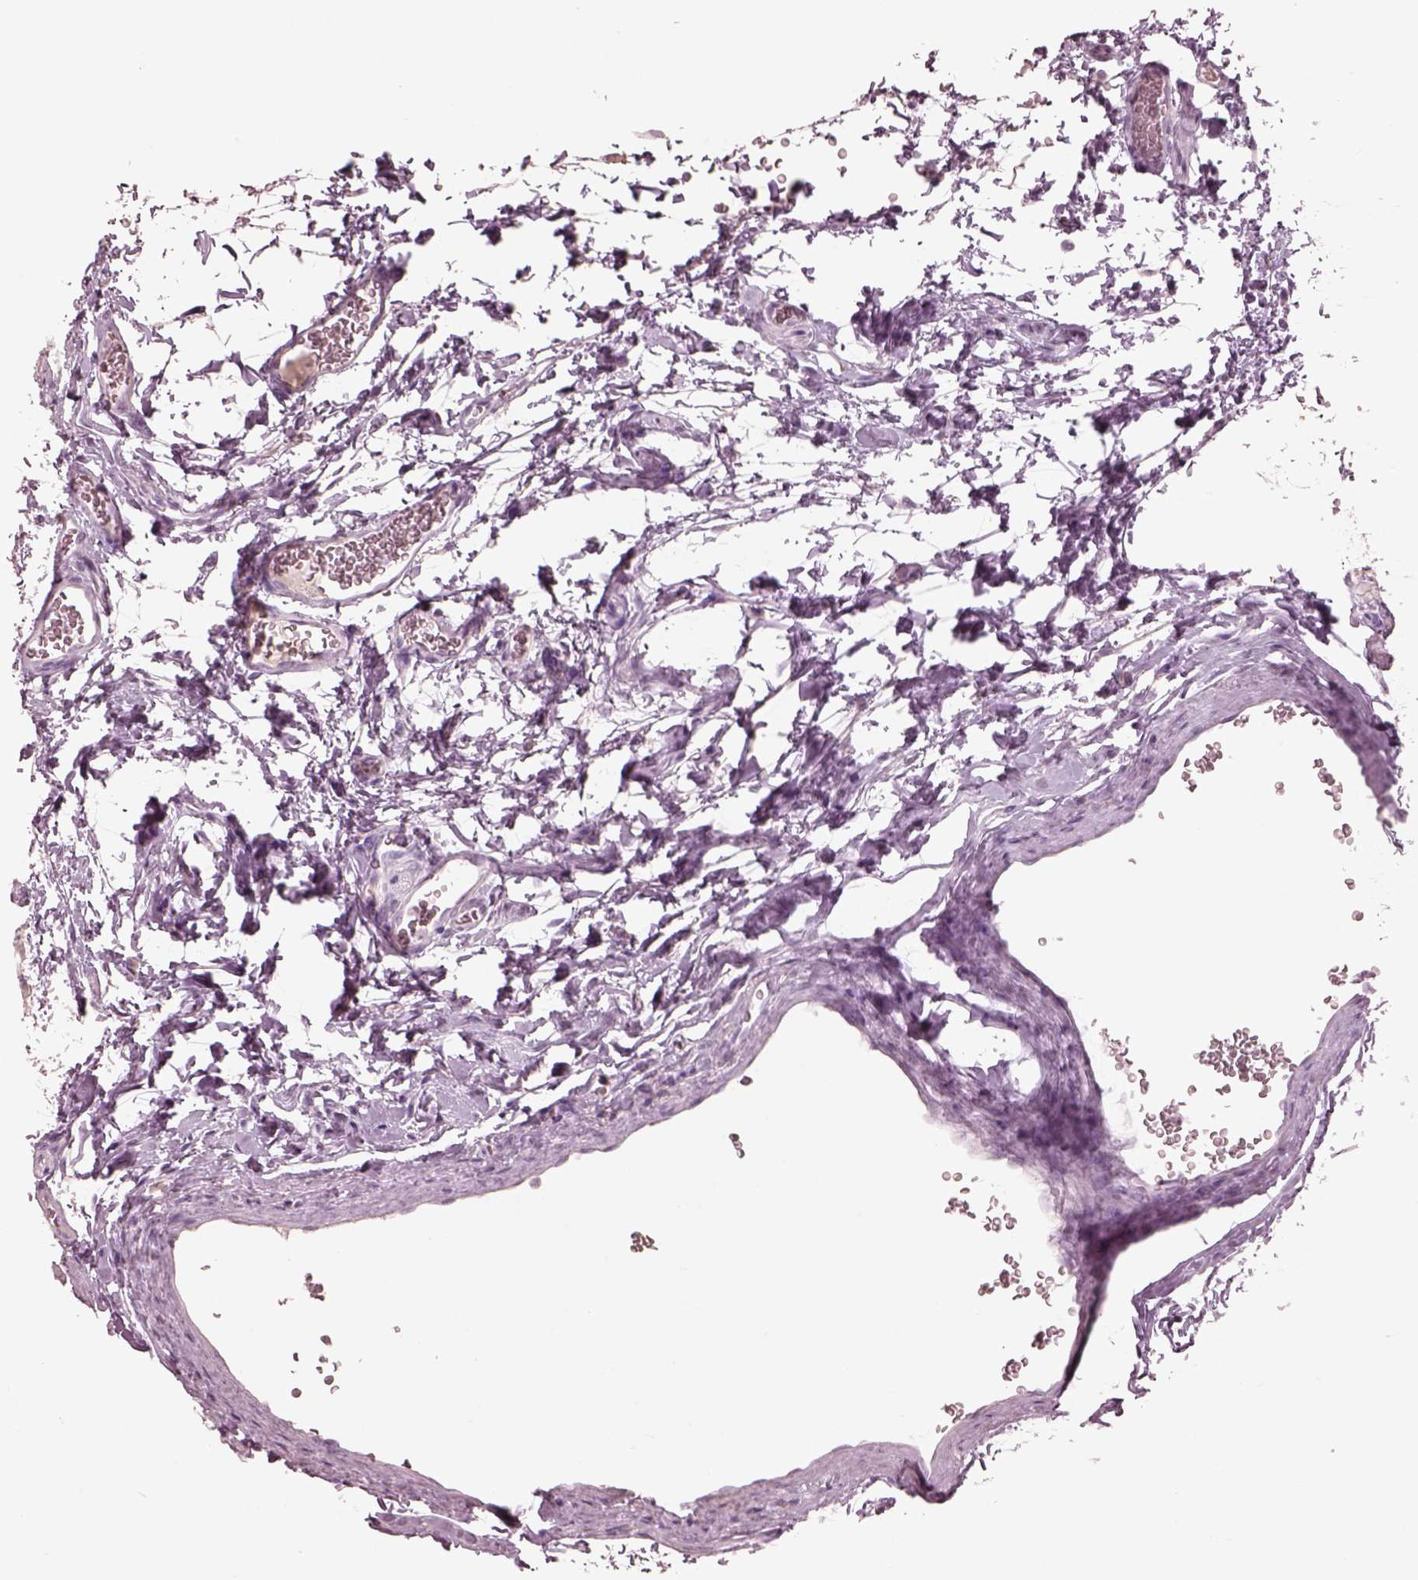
{"staining": {"intensity": "negative", "quantity": "none", "location": "none"}, "tissue": "stomach", "cell_type": "Glandular cells", "image_type": "normal", "snomed": [{"axis": "morphology", "description": "Normal tissue, NOS"}, {"axis": "morphology", "description": "Adenocarcinoma, NOS"}, {"axis": "morphology", "description": "Adenocarcinoma, High grade"}, {"axis": "topography", "description": "Stomach, upper"}, {"axis": "topography", "description": "Stomach"}], "caption": "The histopathology image demonstrates no staining of glandular cells in unremarkable stomach.", "gene": "PDCD1", "patient": {"sex": "female", "age": 65}}